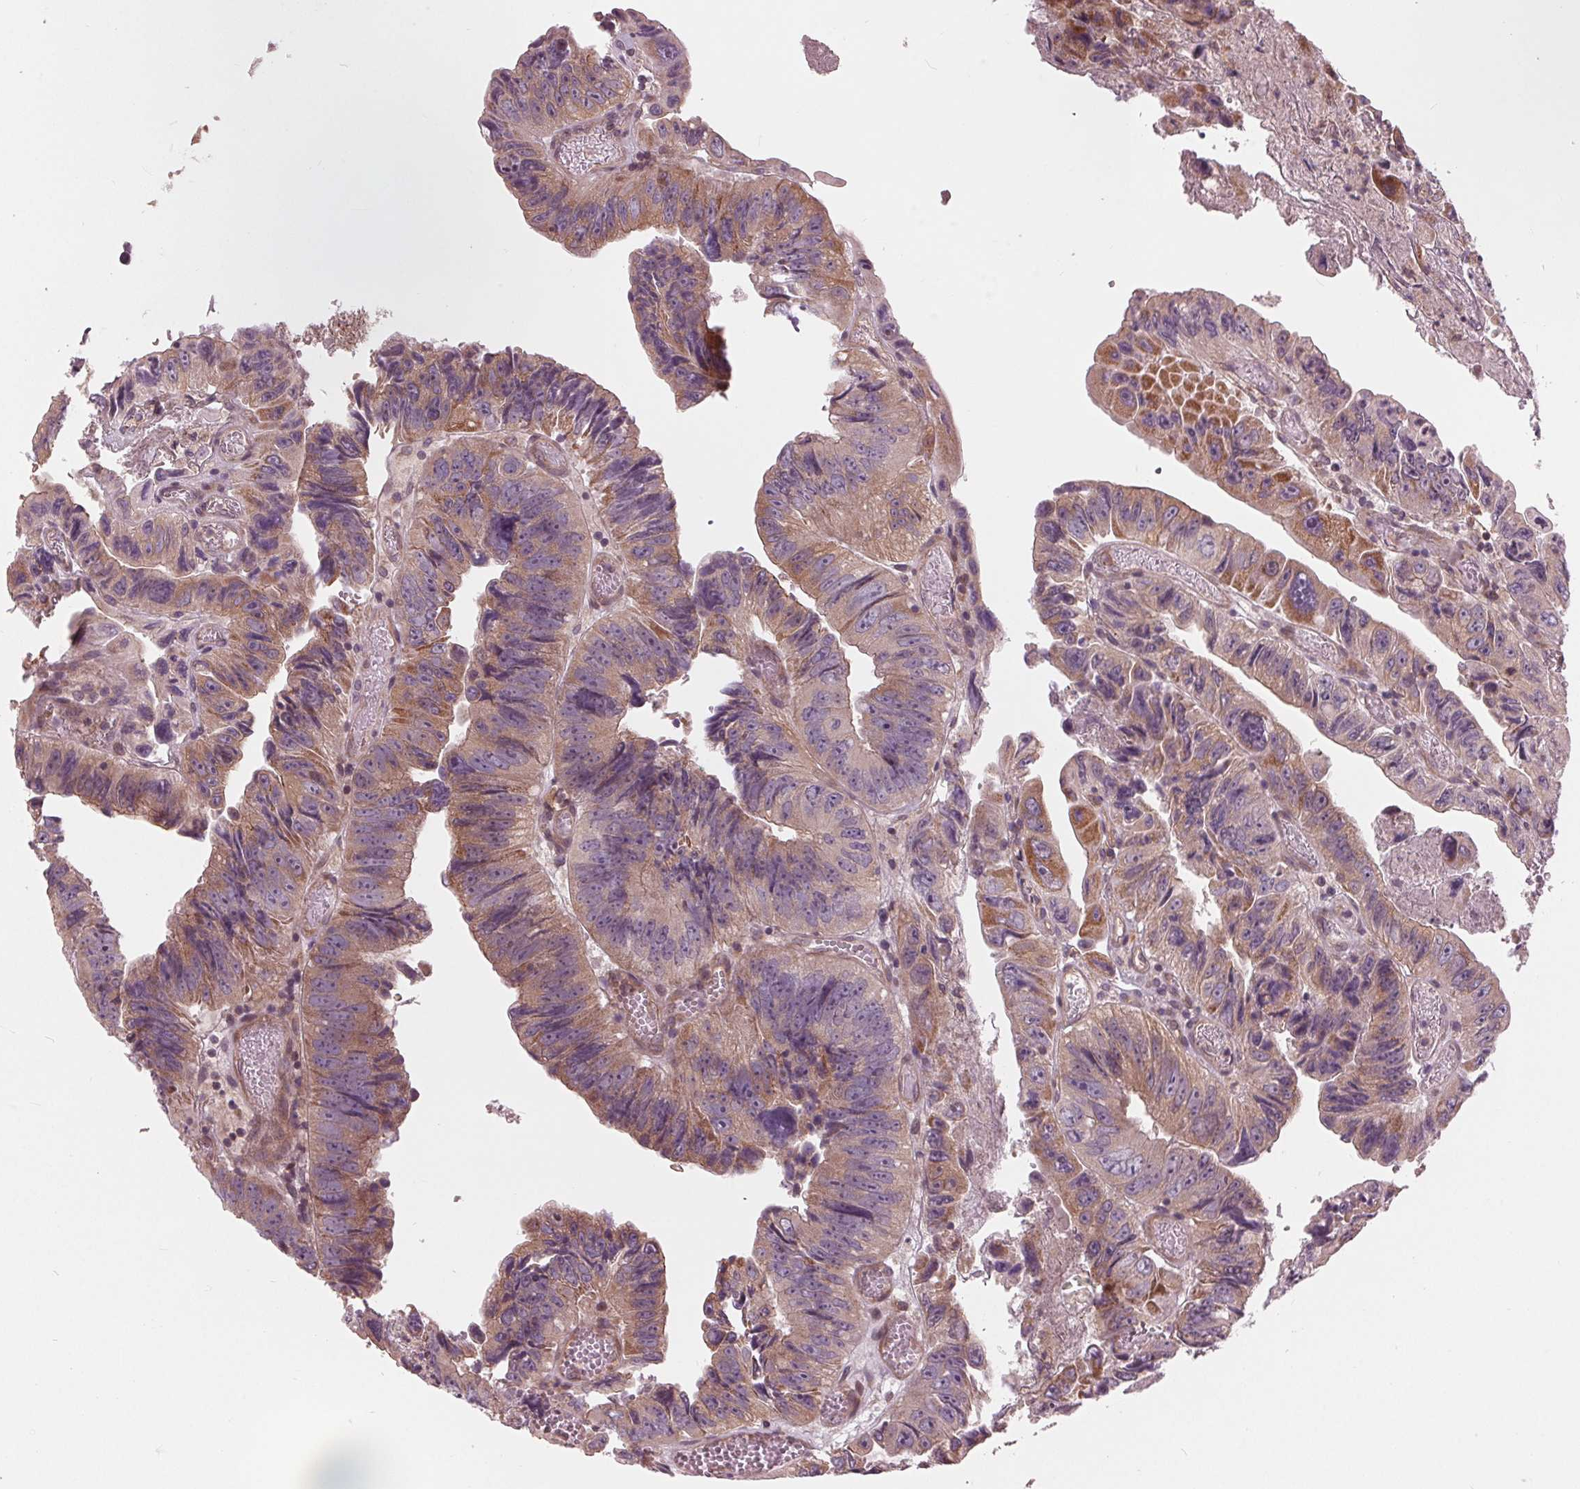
{"staining": {"intensity": "moderate", "quantity": "25%-75%", "location": "cytoplasmic/membranous"}, "tissue": "colorectal cancer", "cell_type": "Tumor cells", "image_type": "cancer", "snomed": [{"axis": "morphology", "description": "Adenocarcinoma, NOS"}, {"axis": "topography", "description": "Colon"}], "caption": "Moderate cytoplasmic/membranous positivity for a protein is identified in approximately 25%-75% of tumor cells of adenocarcinoma (colorectal) using IHC.", "gene": "TXNIP", "patient": {"sex": "female", "age": 84}}